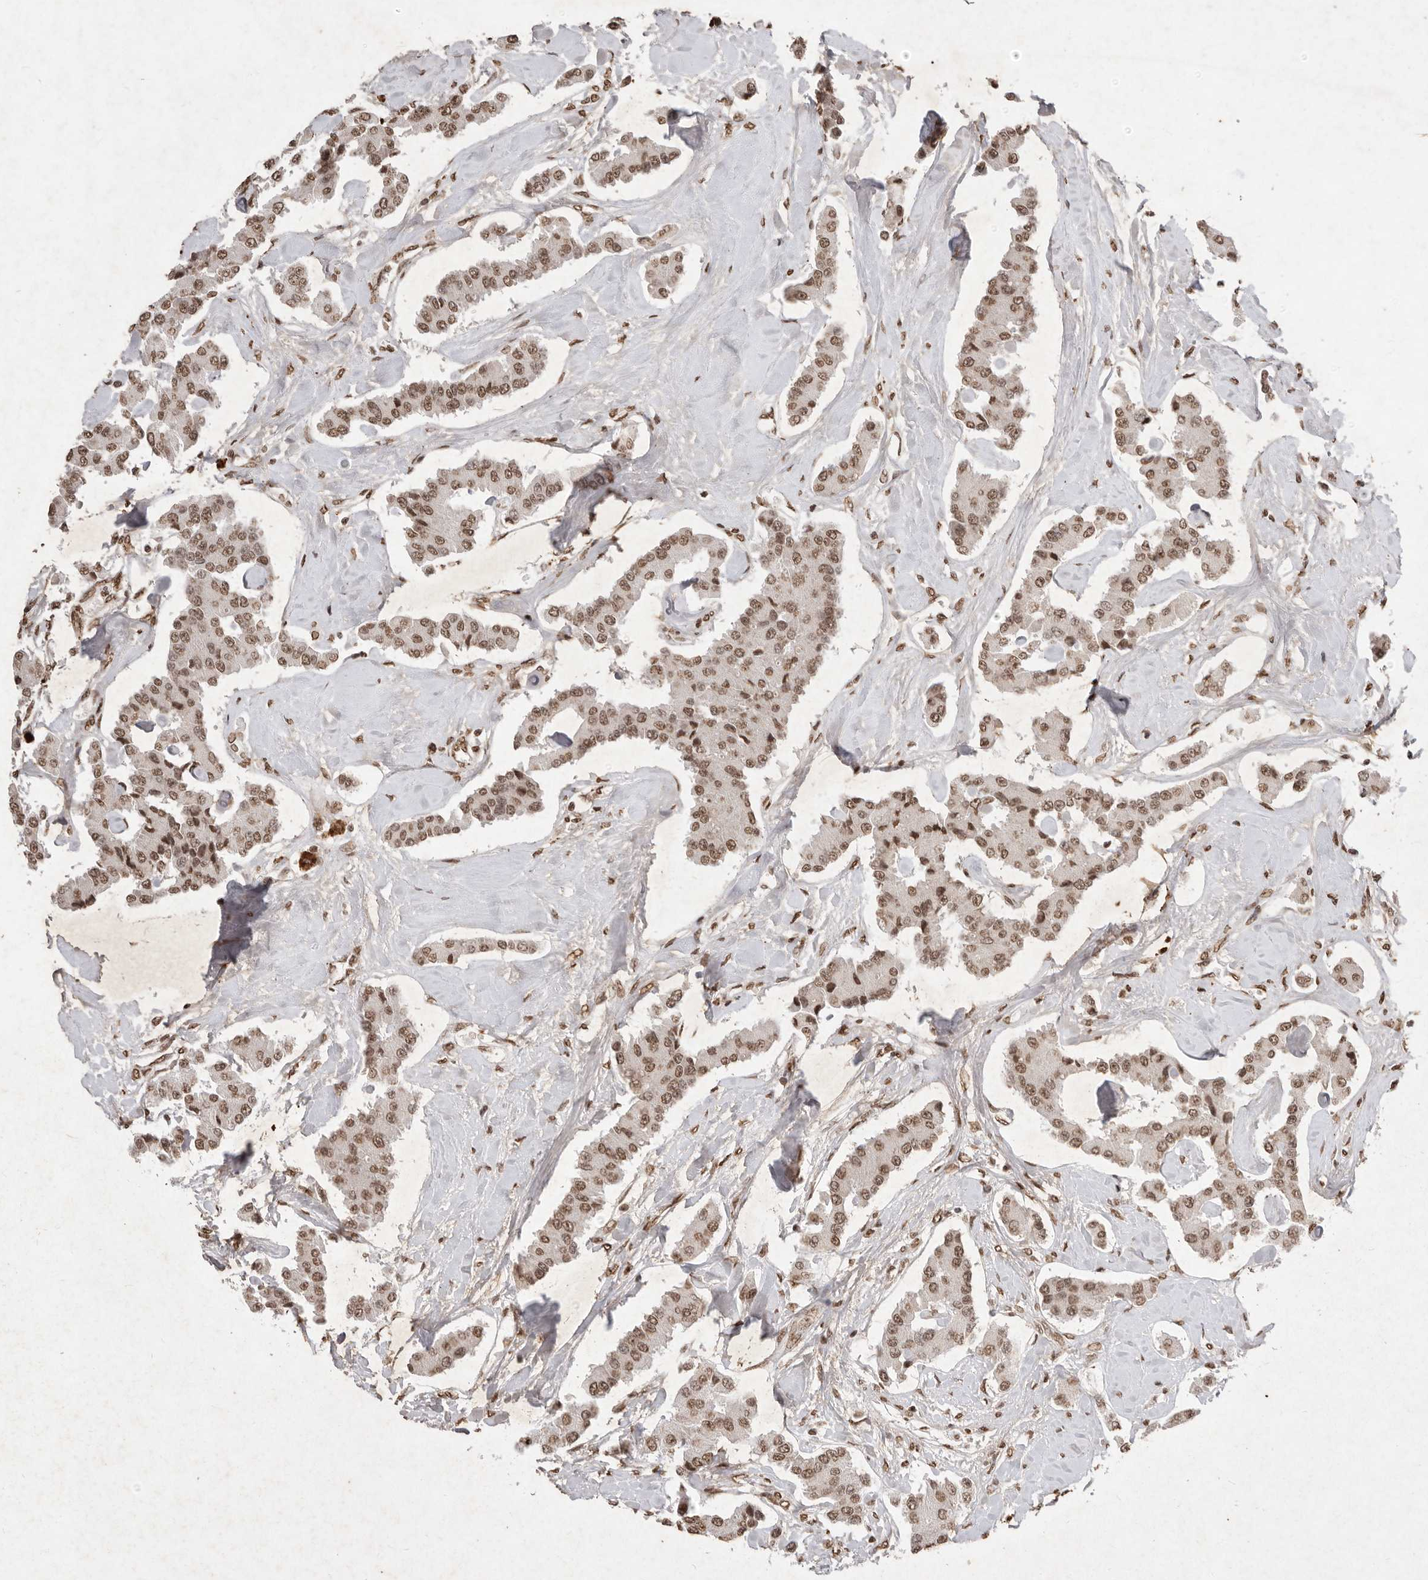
{"staining": {"intensity": "moderate", "quantity": ">75%", "location": "nuclear"}, "tissue": "carcinoid", "cell_type": "Tumor cells", "image_type": "cancer", "snomed": [{"axis": "morphology", "description": "Carcinoid, malignant, NOS"}, {"axis": "topography", "description": "Pancreas"}], "caption": "Protein expression analysis of carcinoid (malignant) shows moderate nuclear expression in approximately >75% of tumor cells. The staining was performed using DAB (3,3'-diaminobenzidine), with brown indicating positive protein expression. Nuclei are stained blue with hematoxylin.", "gene": "NKX3-2", "patient": {"sex": "male", "age": 41}}